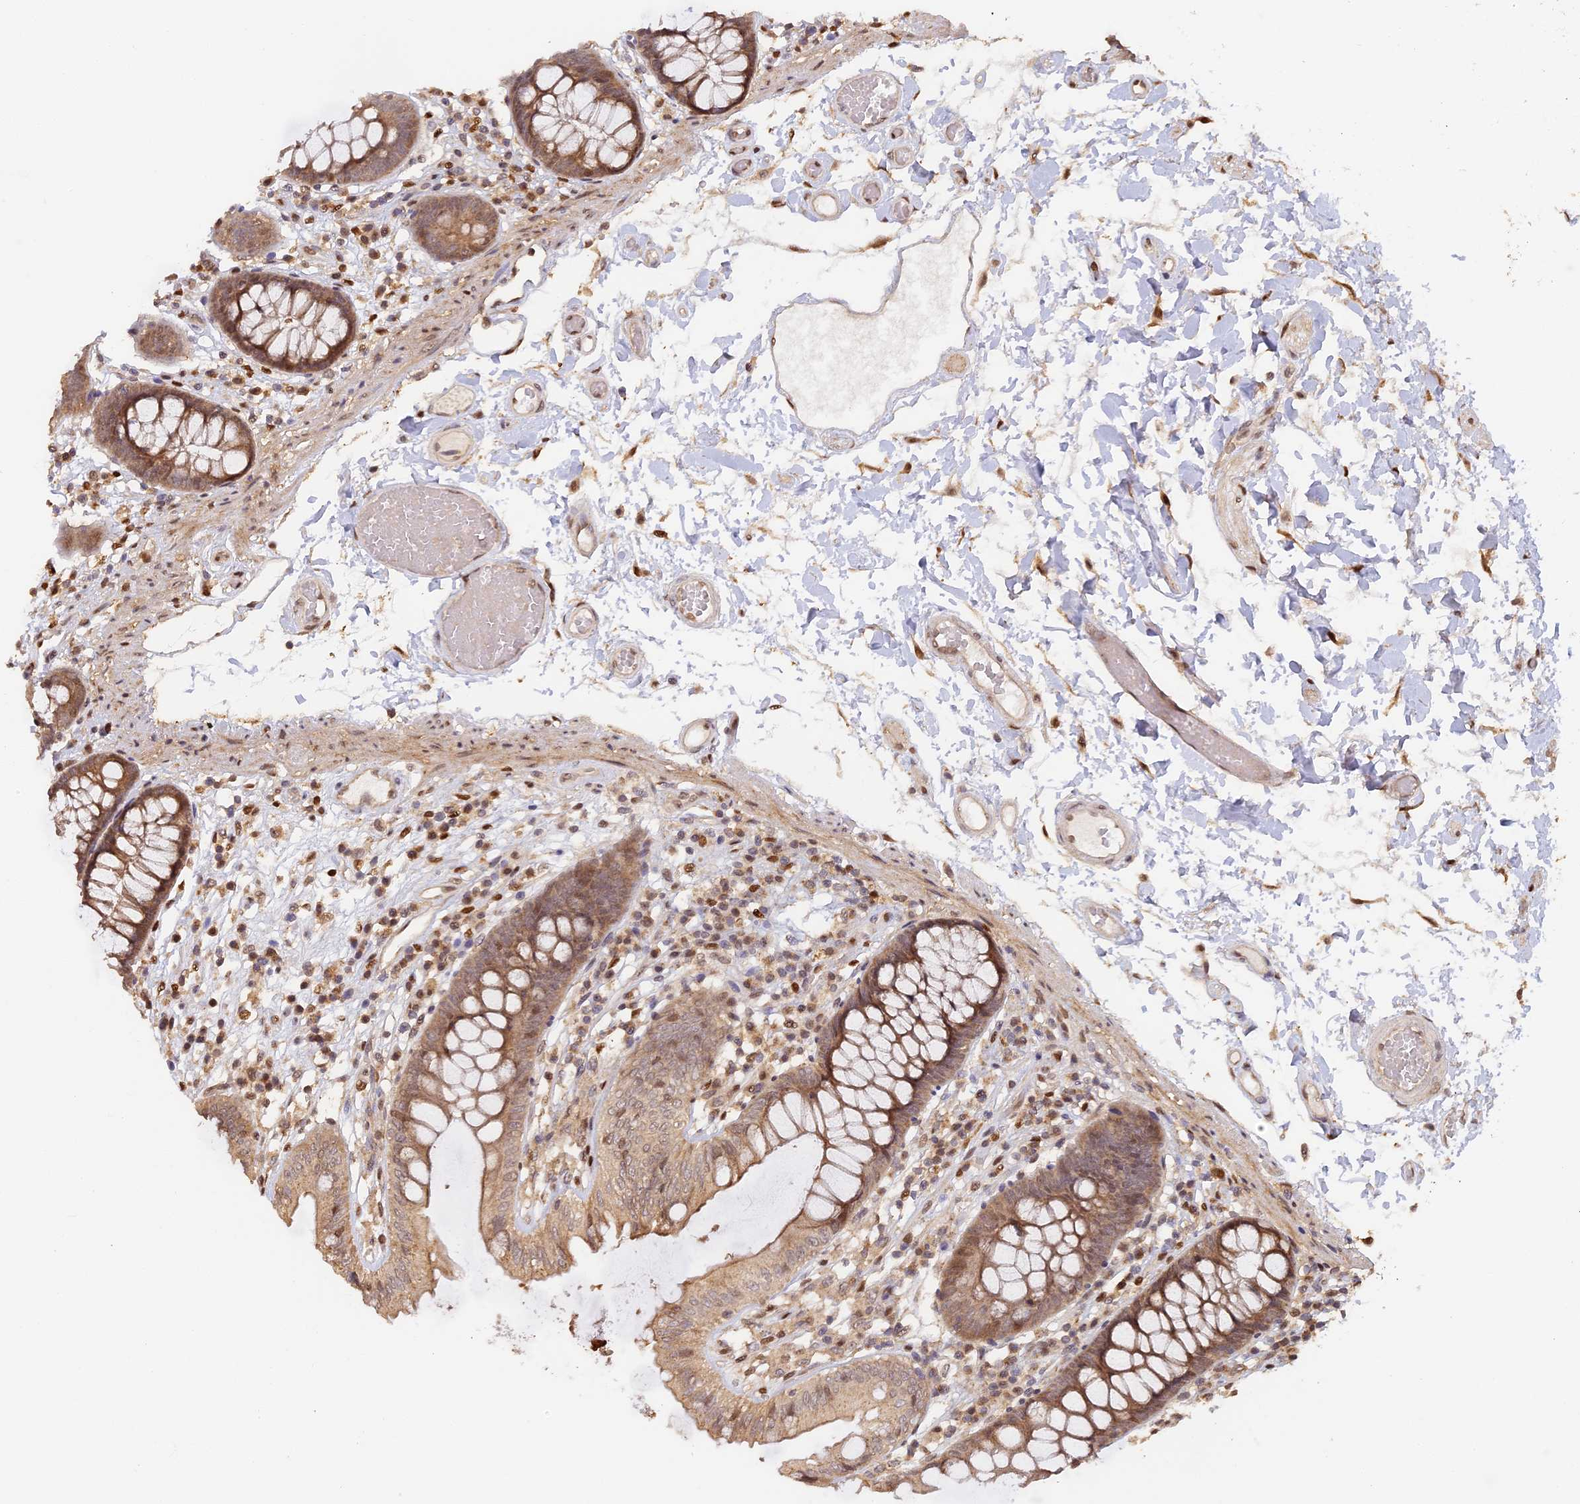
{"staining": {"intensity": "moderate", "quantity": ">75%", "location": "cytoplasmic/membranous,nuclear"}, "tissue": "colon", "cell_type": "Endothelial cells", "image_type": "normal", "snomed": [{"axis": "morphology", "description": "Normal tissue, NOS"}, {"axis": "topography", "description": "Colon"}], "caption": "Protein expression by IHC demonstrates moderate cytoplasmic/membranous,nuclear positivity in approximately >75% of endothelial cells in normal colon. The protein is stained brown, and the nuclei are stained in blue (DAB (3,3'-diaminobenzidine) IHC with brightfield microscopy, high magnification).", "gene": "MYBL2", "patient": {"sex": "male", "age": 84}}